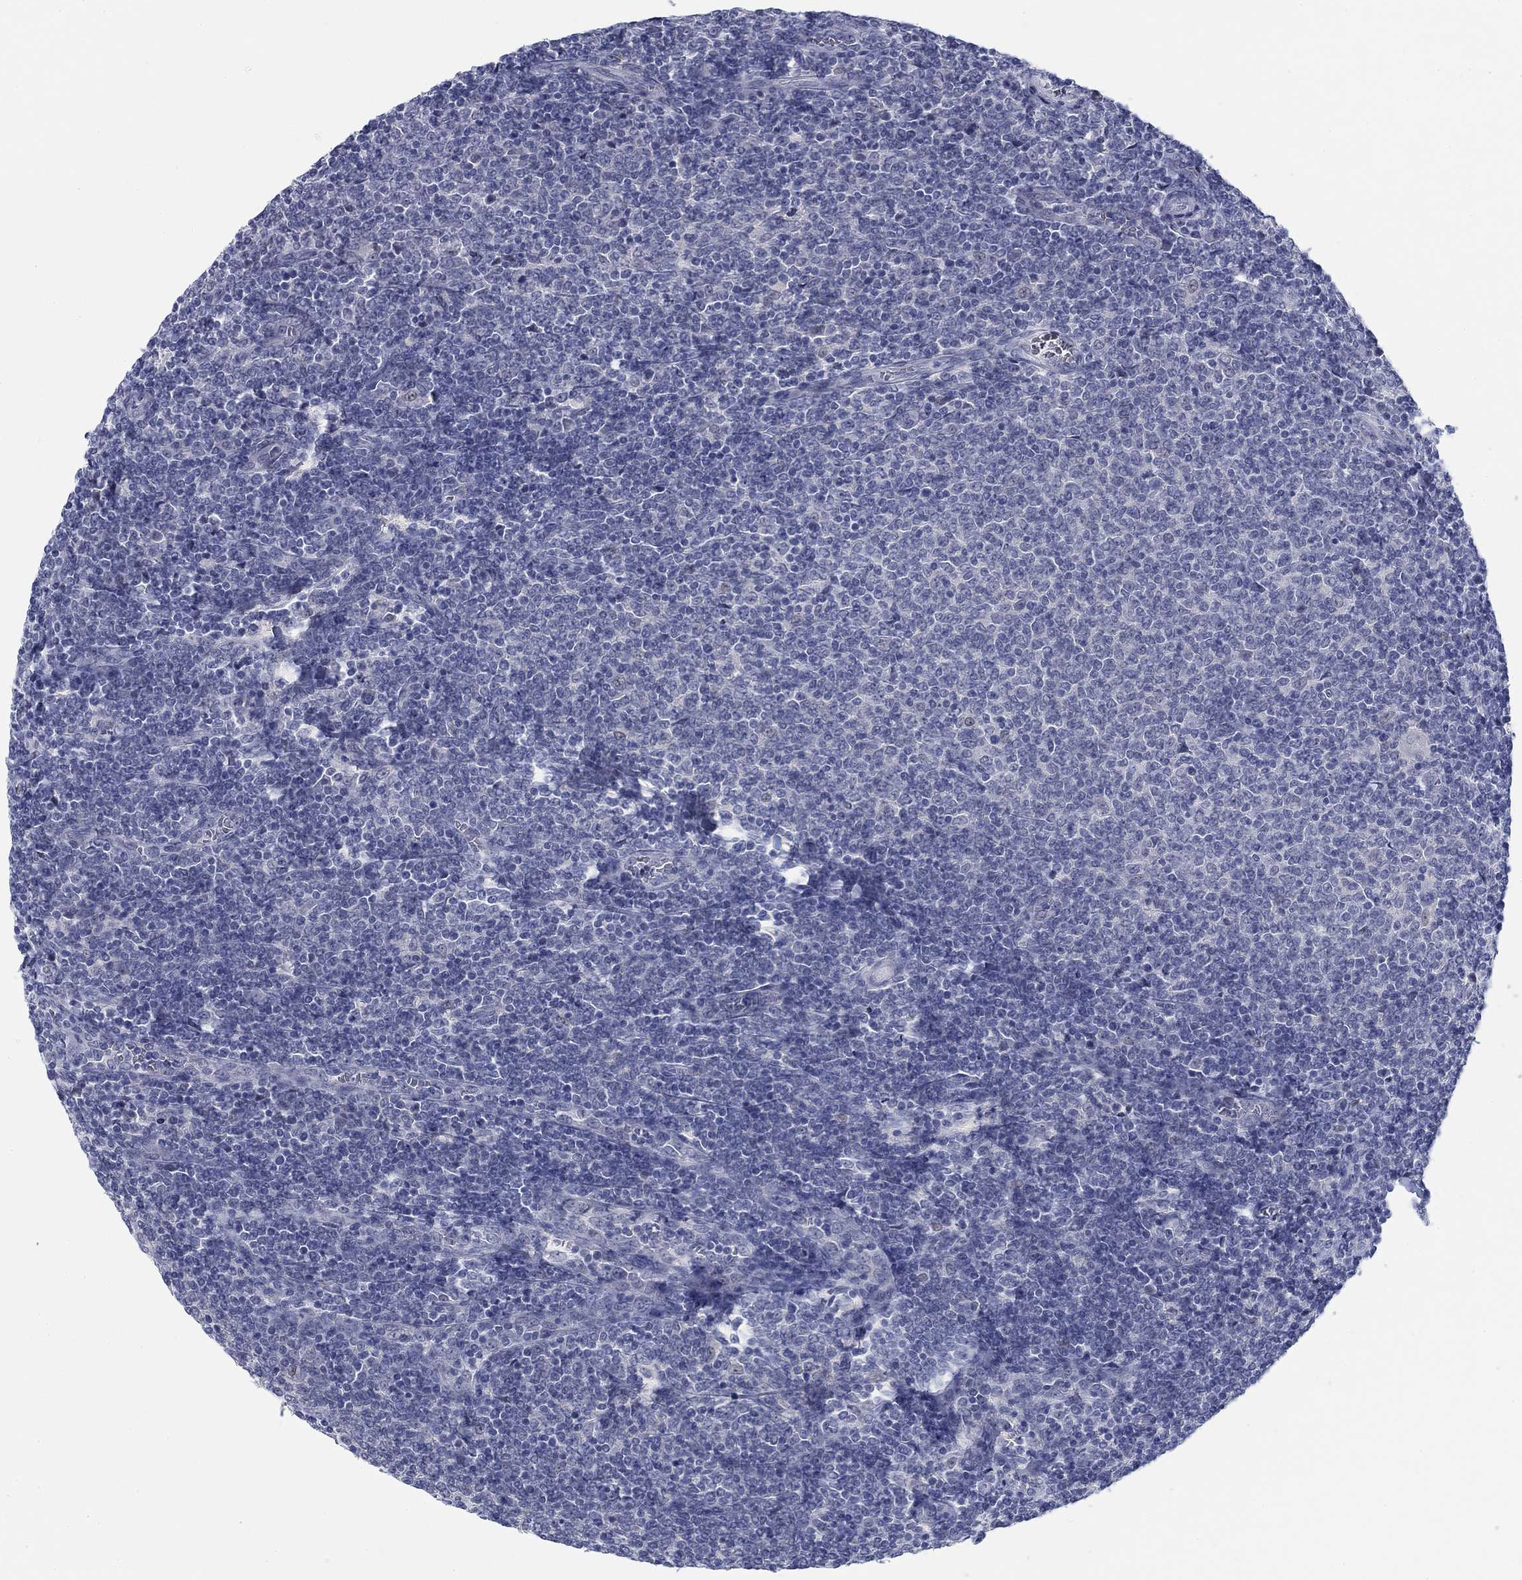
{"staining": {"intensity": "negative", "quantity": "none", "location": "none"}, "tissue": "lymphoma", "cell_type": "Tumor cells", "image_type": "cancer", "snomed": [{"axis": "morphology", "description": "Malignant lymphoma, non-Hodgkin's type, Low grade"}, {"axis": "topography", "description": "Lymph node"}], "caption": "Immunohistochemical staining of human low-grade malignant lymphoma, non-Hodgkin's type reveals no significant expression in tumor cells.", "gene": "DNAL1", "patient": {"sex": "male", "age": 52}}